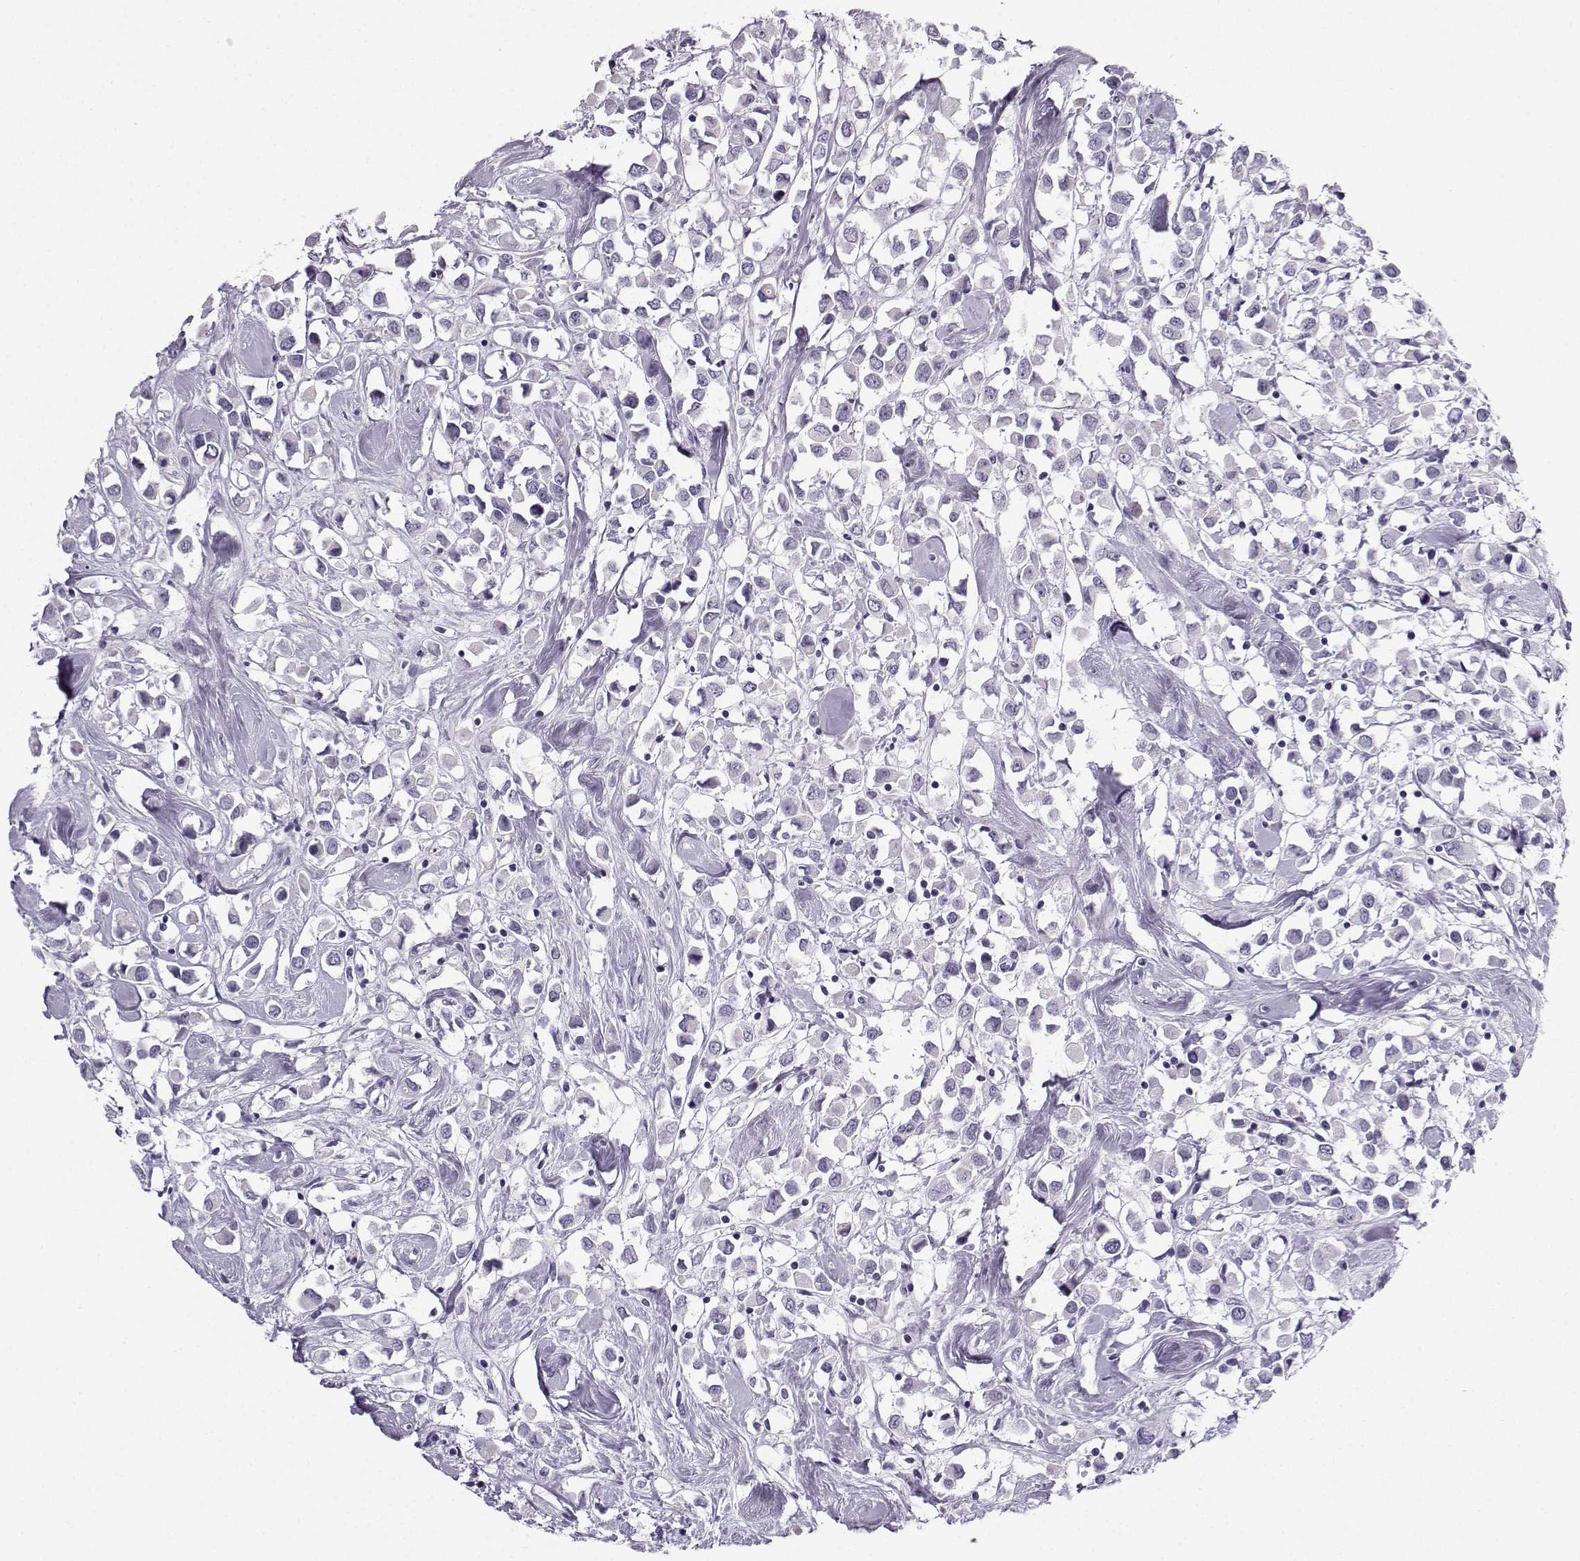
{"staining": {"intensity": "negative", "quantity": "none", "location": "none"}, "tissue": "breast cancer", "cell_type": "Tumor cells", "image_type": "cancer", "snomed": [{"axis": "morphology", "description": "Duct carcinoma"}, {"axis": "topography", "description": "Breast"}], "caption": "Tumor cells show no significant positivity in invasive ductal carcinoma (breast). Brightfield microscopy of immunohistochemistry stained with DAB (brown) and hematoxylin (blue), captured at high magnification.", "gene": "ZBTB8B", "patient": {"sex": "female", "age": 61}}